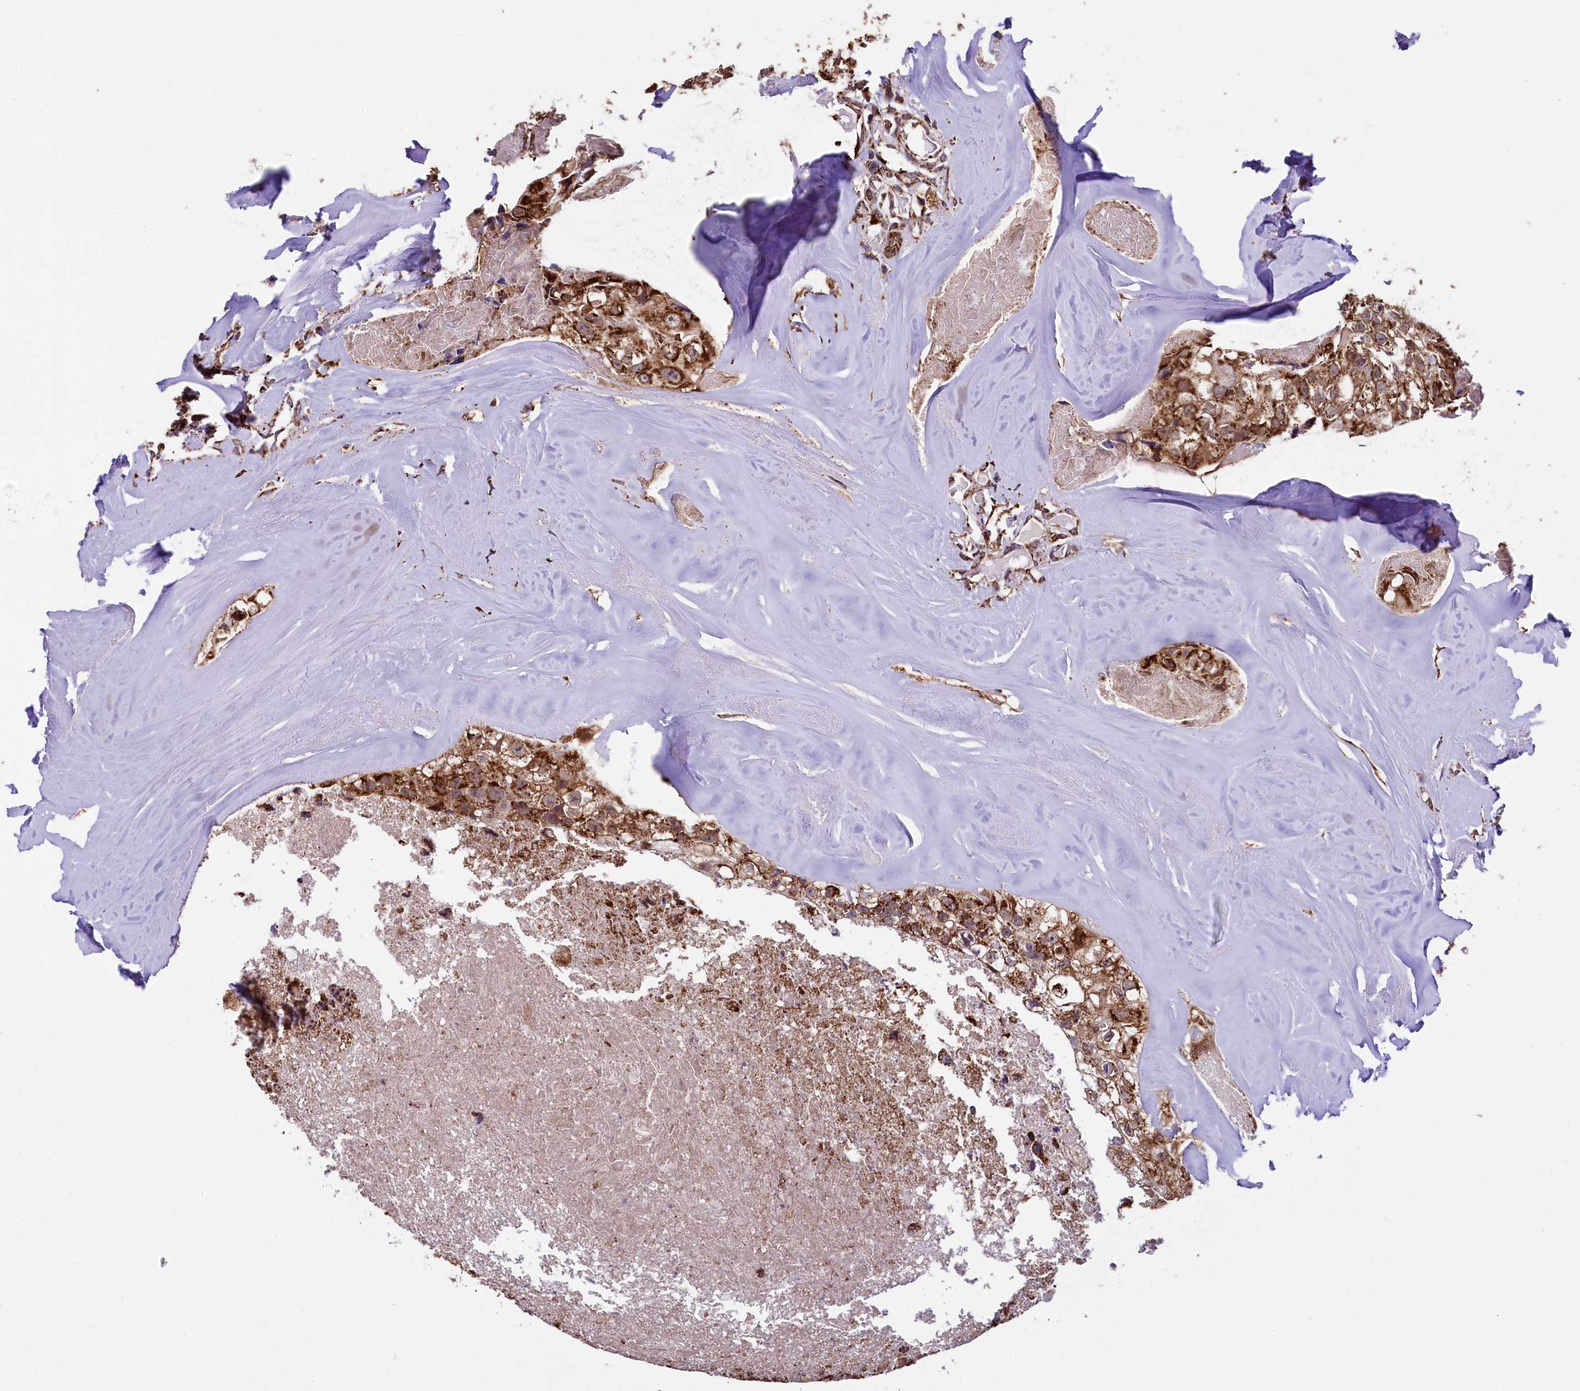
{"staining": {"intensity": "strong", "quantity": ">75%", "location": "cytoplasmic/membranous"}, "tissue": "head and neck cancer", "cell_type": "Tumor cells", "image_type": "cancer", "snomed": [{"axis": "morphology", "description": "Adenocarcinoma, NOS"}, {"axis": "morphology", "description": "Adenocarcinoma, metastatic, NOS"}, {"axis": "topography", "description": "Head-Neck"}], "caption": "IHC of metastatic adenocarcinoma (head and neck) shows high levels of strong cytoplasmic/membranous staining in about >75% of tumor cells. (DAB IHC with brightfield microscopy, high magnification).", "gene": "KLC2", "patient": {"sex": "male", "age": 75}}